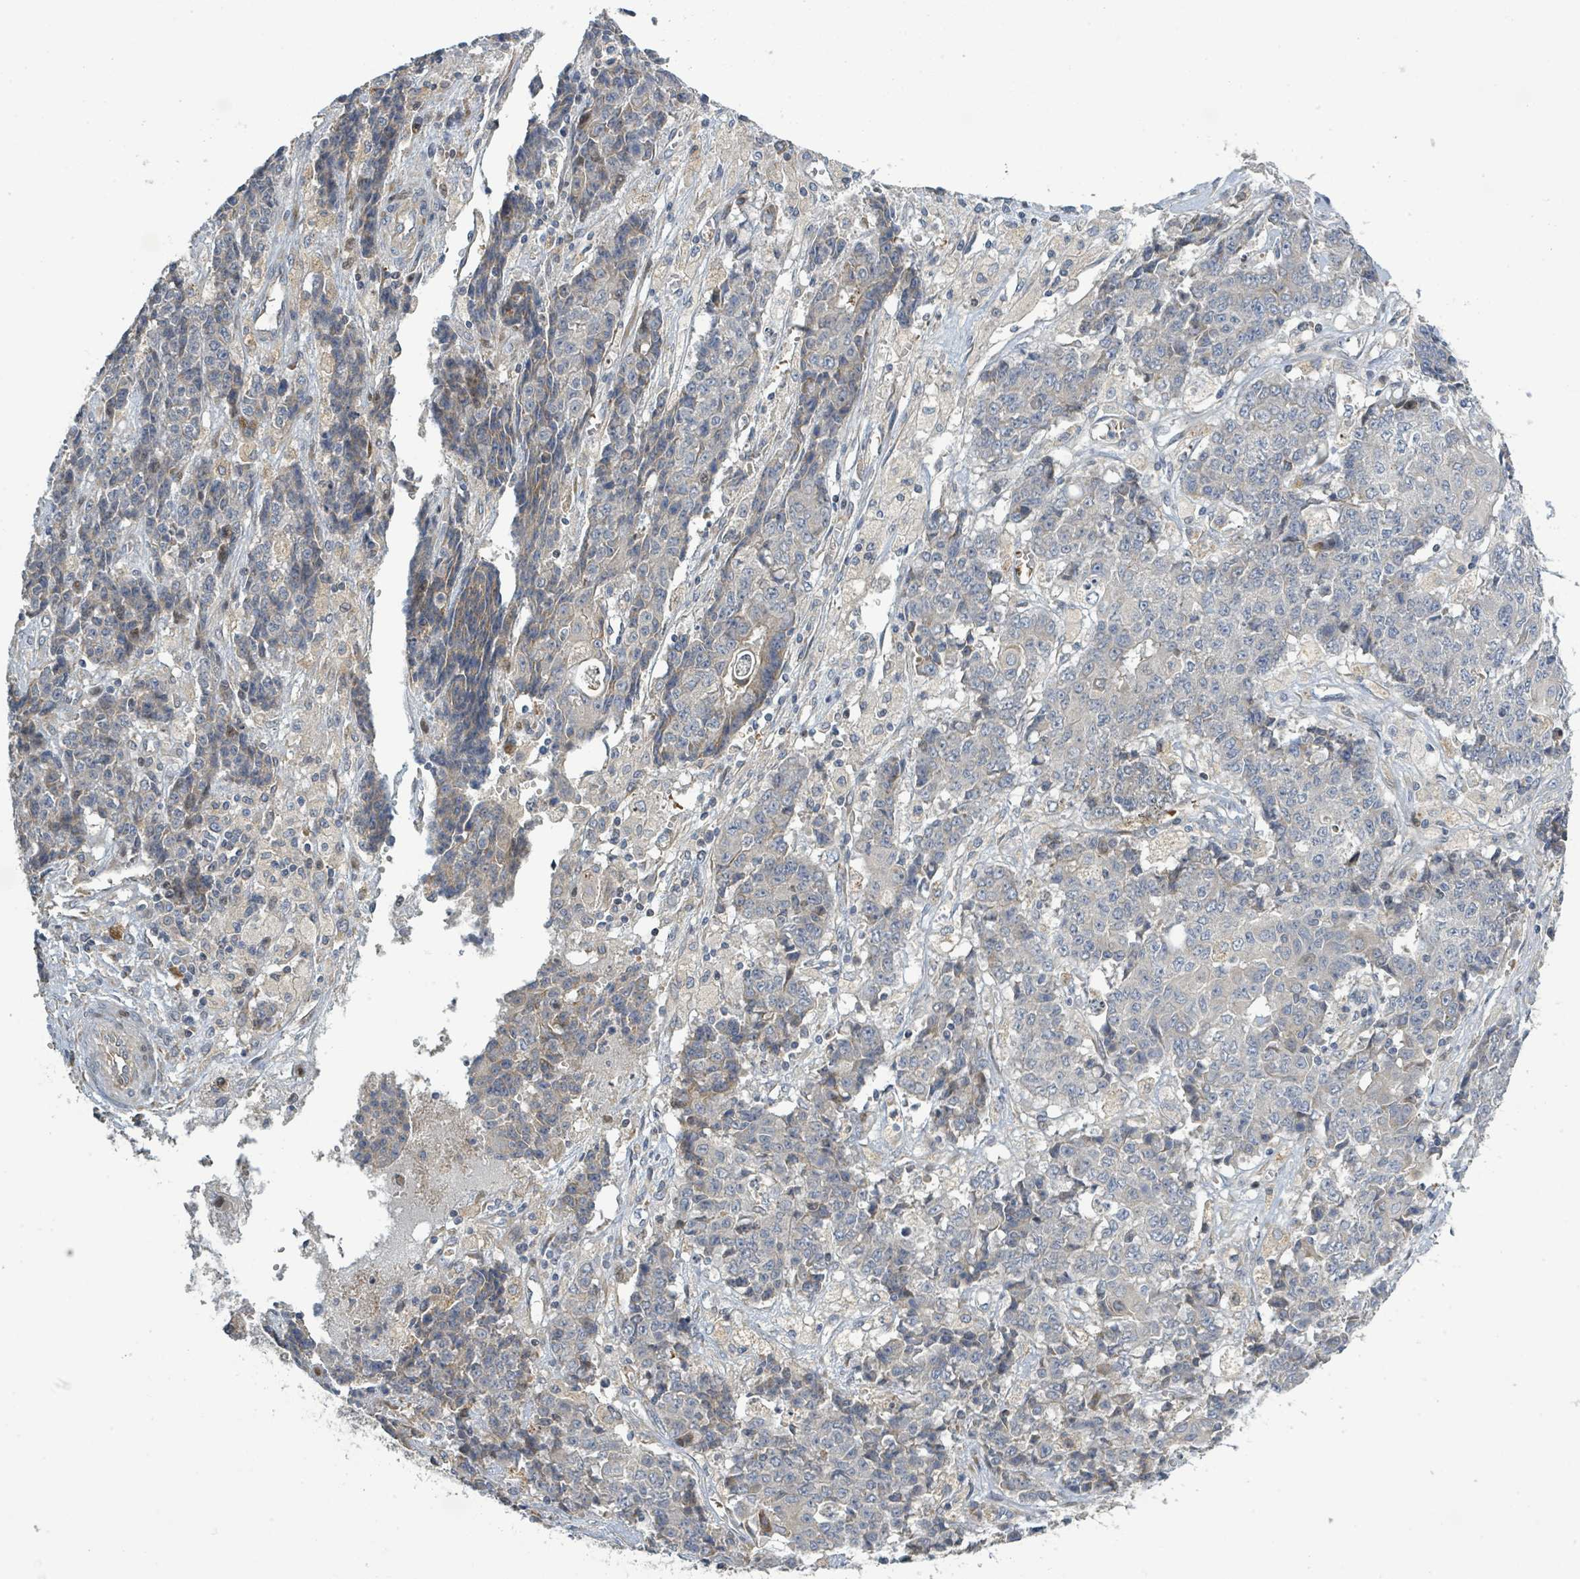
{"staining": {"intensity": "weak", "quantity": "<25%", "location": "cytoplasmic/membranous"}, "tissue": "ovarian cancer", "cell_type": "Tumor cells", "image_type": "cancer", "snomed": [{"axis": "morphology", "description": "Carcinoma, endometroid"}, {"axis": "topography", "description": "Ovary"}], "caption": "Ovarian cancer stained for a protein using immunohistochemistry (IHC) displays no staining tumor cells.", "gene": "CFAP210", "patient": {"sex": "female", "age": 42}}